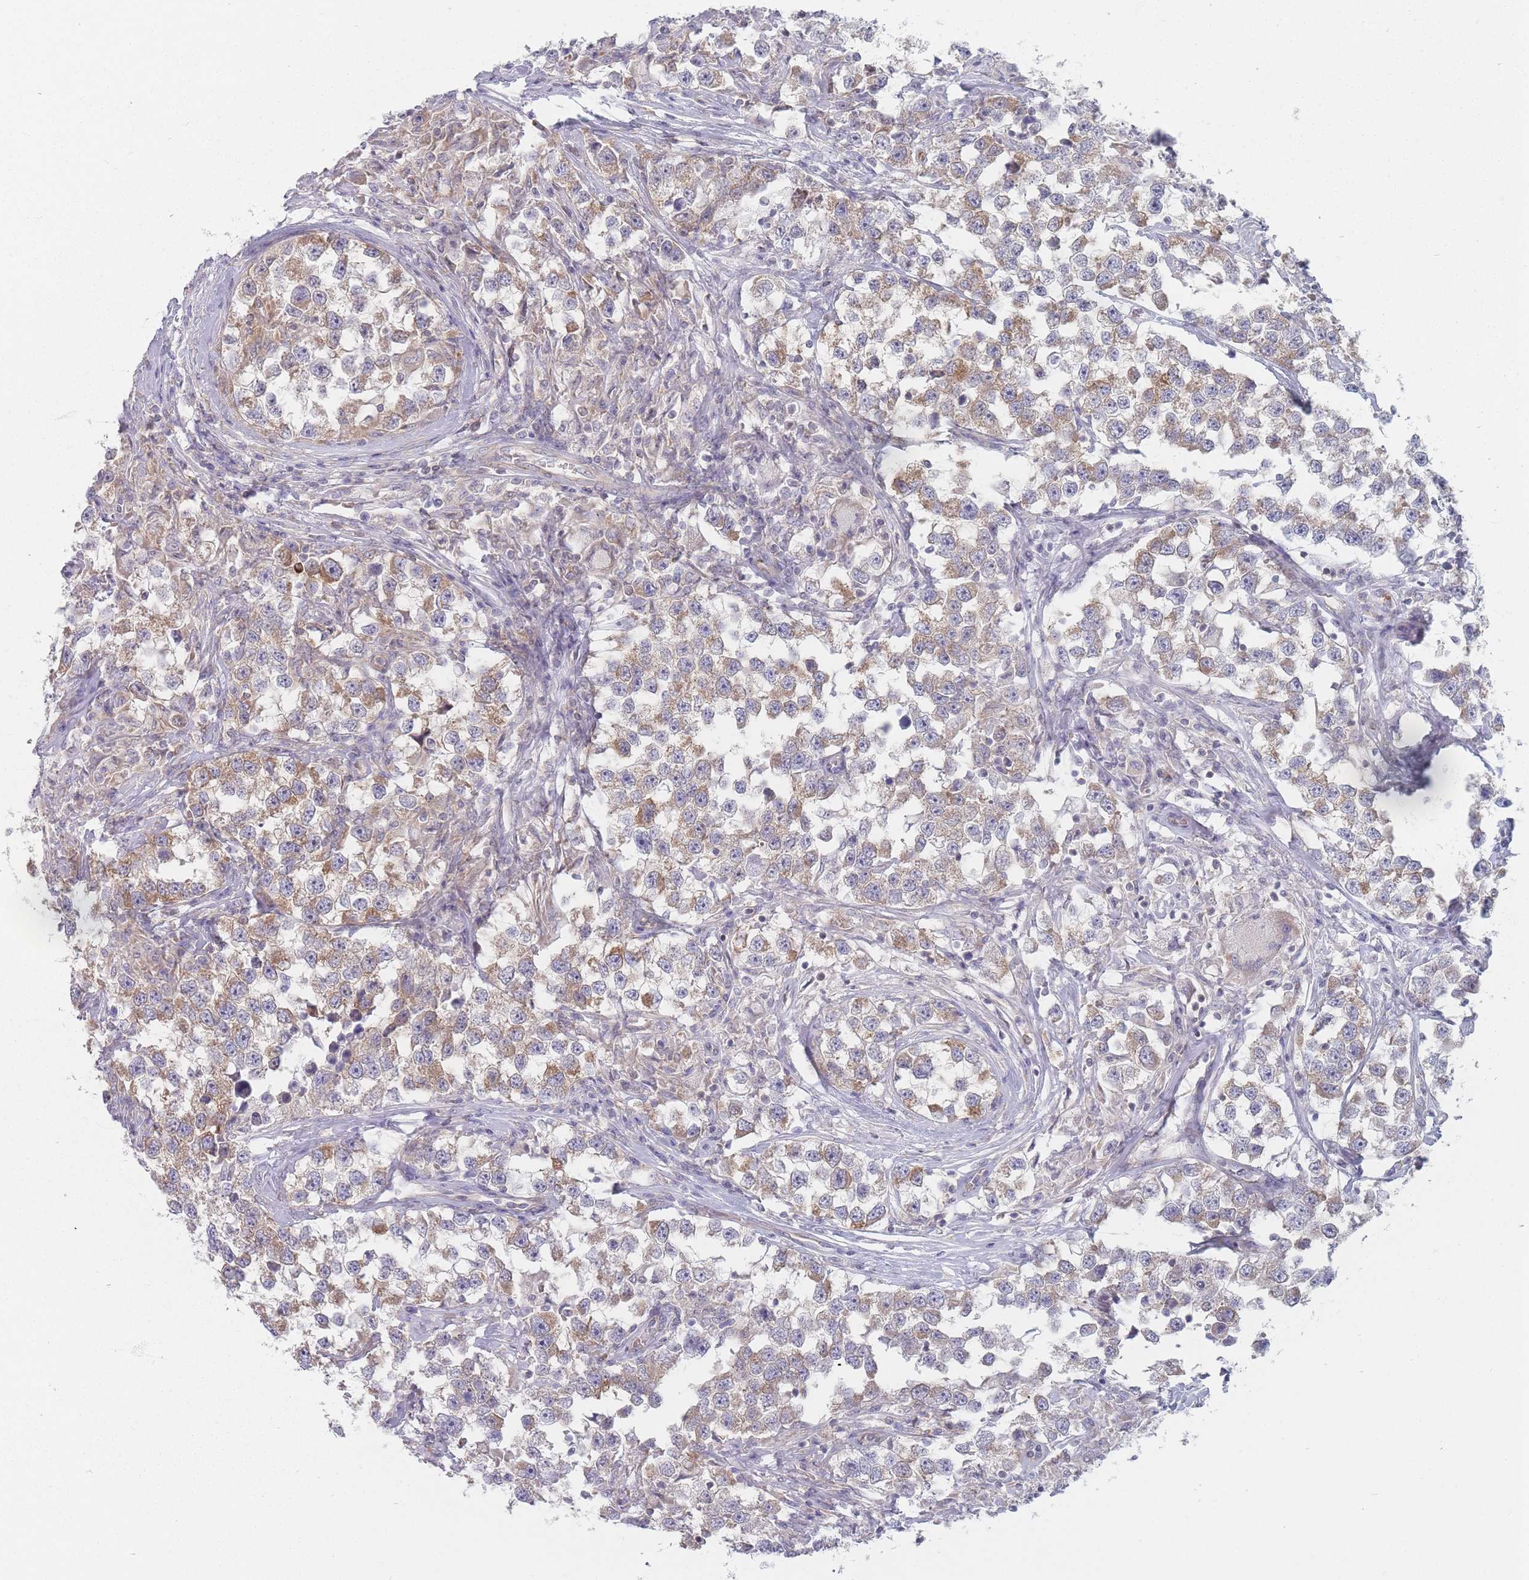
{"staining": {"intensity": "strong", "quantity": "25%-75%", "location": "cytoplasmic/membranous"}, "tissue": "testis cancer", "cell_type": "Tumor cells", "image_type": "cancer", "snomed": [{"axis": "morphology", "description": "Seminoma, NOS"}, {"axis": "topography", "description": "Testis"}], "caption": "Human seminoma (testis) stained for a protein (brown) reveals strong cytoplasmic/membranous positive staining in approximately 25%-75% of tumor cells.", "gene": "MAP1S", "patient": {"sex": "male", "age": 46}}